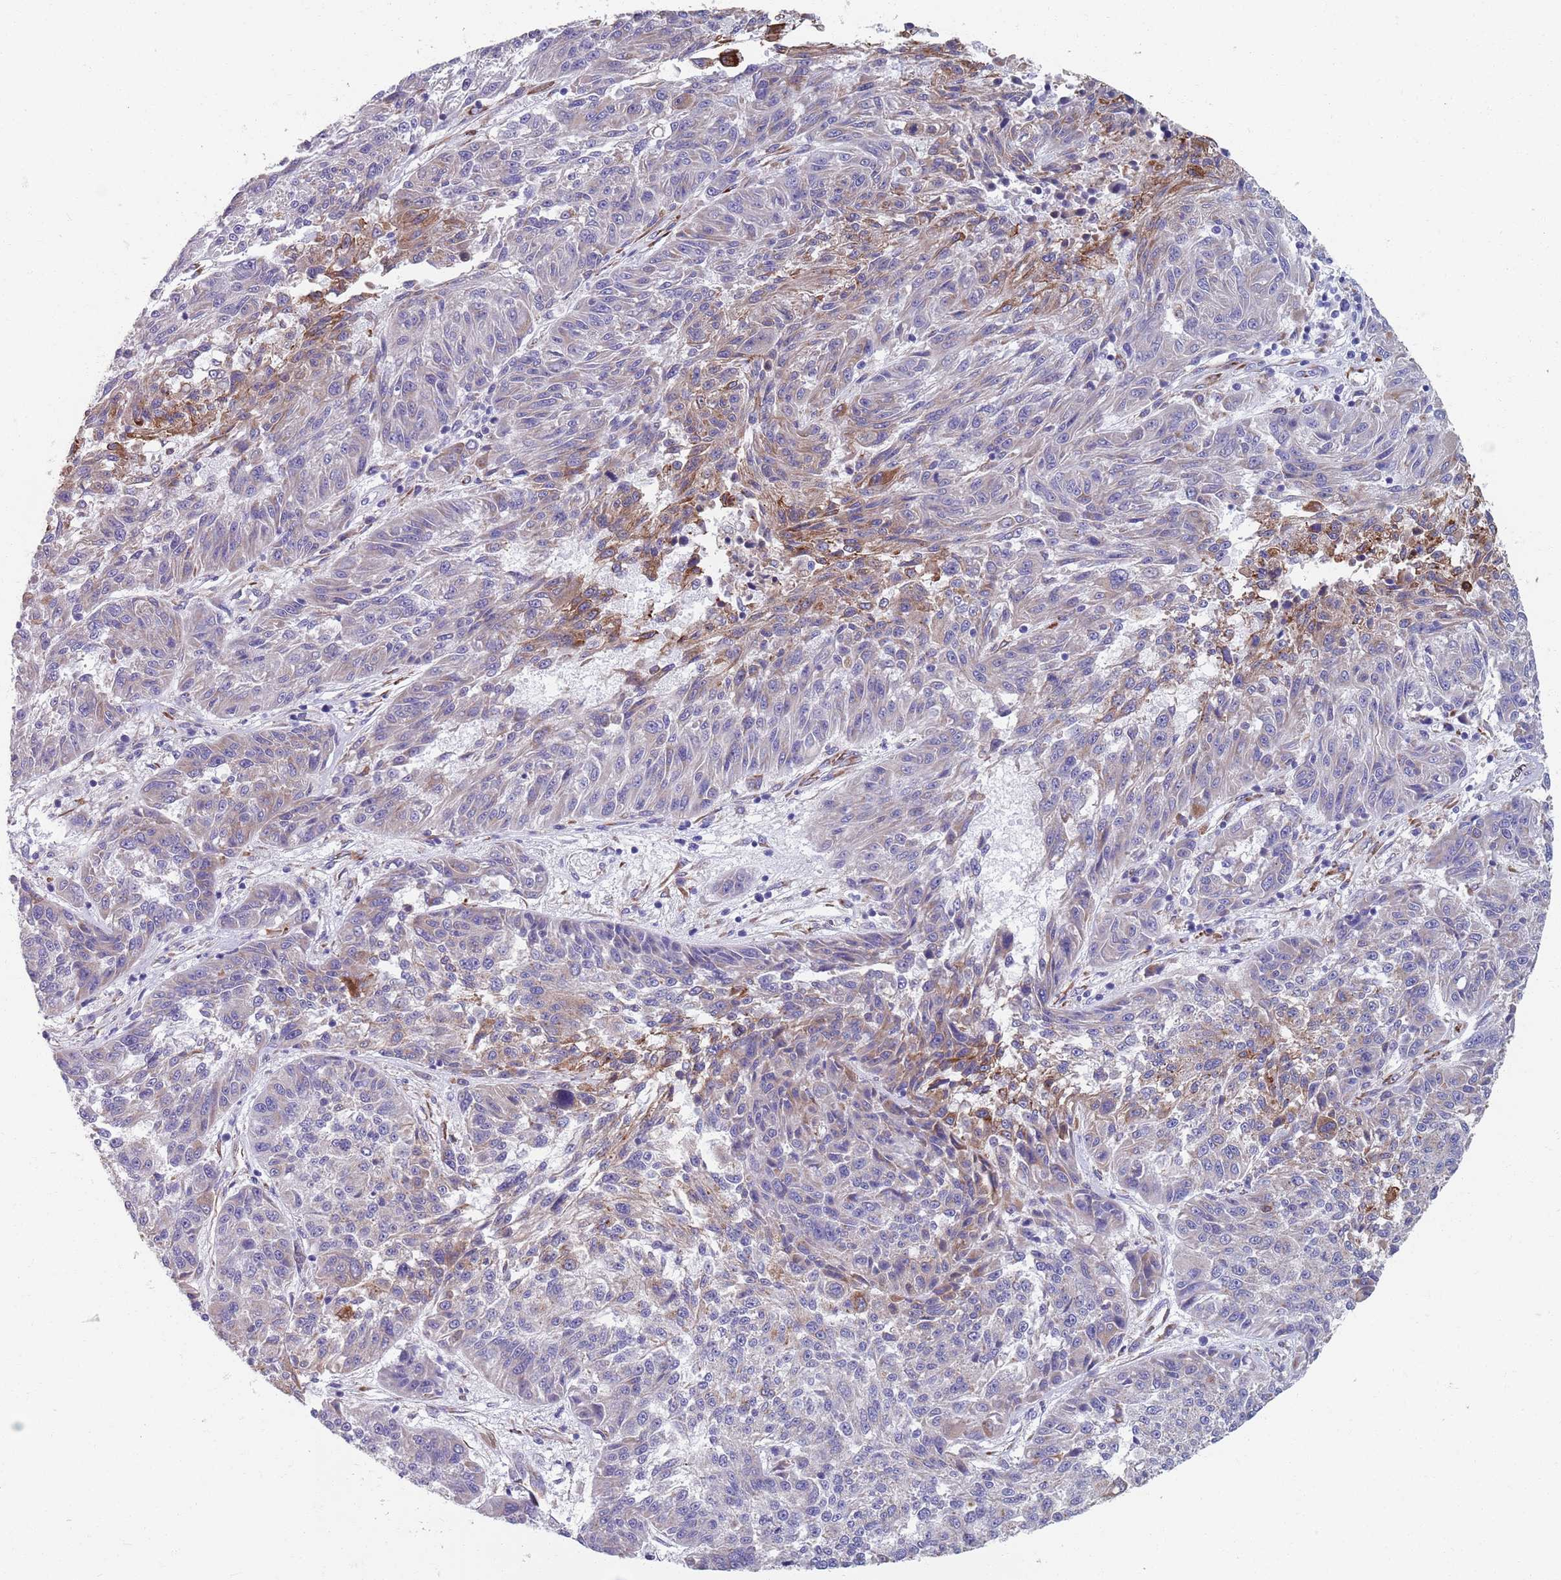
{"staining": {"intensity": "moderate", "quantity": "<25%", "location": "cytoplasmic/membranous"}, "tissue": "melanoma", "cell_type": "Tumor cells", "image_type": "cancer", "snomed": [{"axis": "morphology", "description": "Malignant melanoma, NOS"}, {"axis": "topography", "description": "Skin"}], "caption": "Approximately <25% of tumor cells in melanoma display moderate cytoplasmic/membranous protein staining as visualized by brown immunohistochemical staining.", "gene": "PLOD1", "patient": {"sex": "male", "age": 53}}